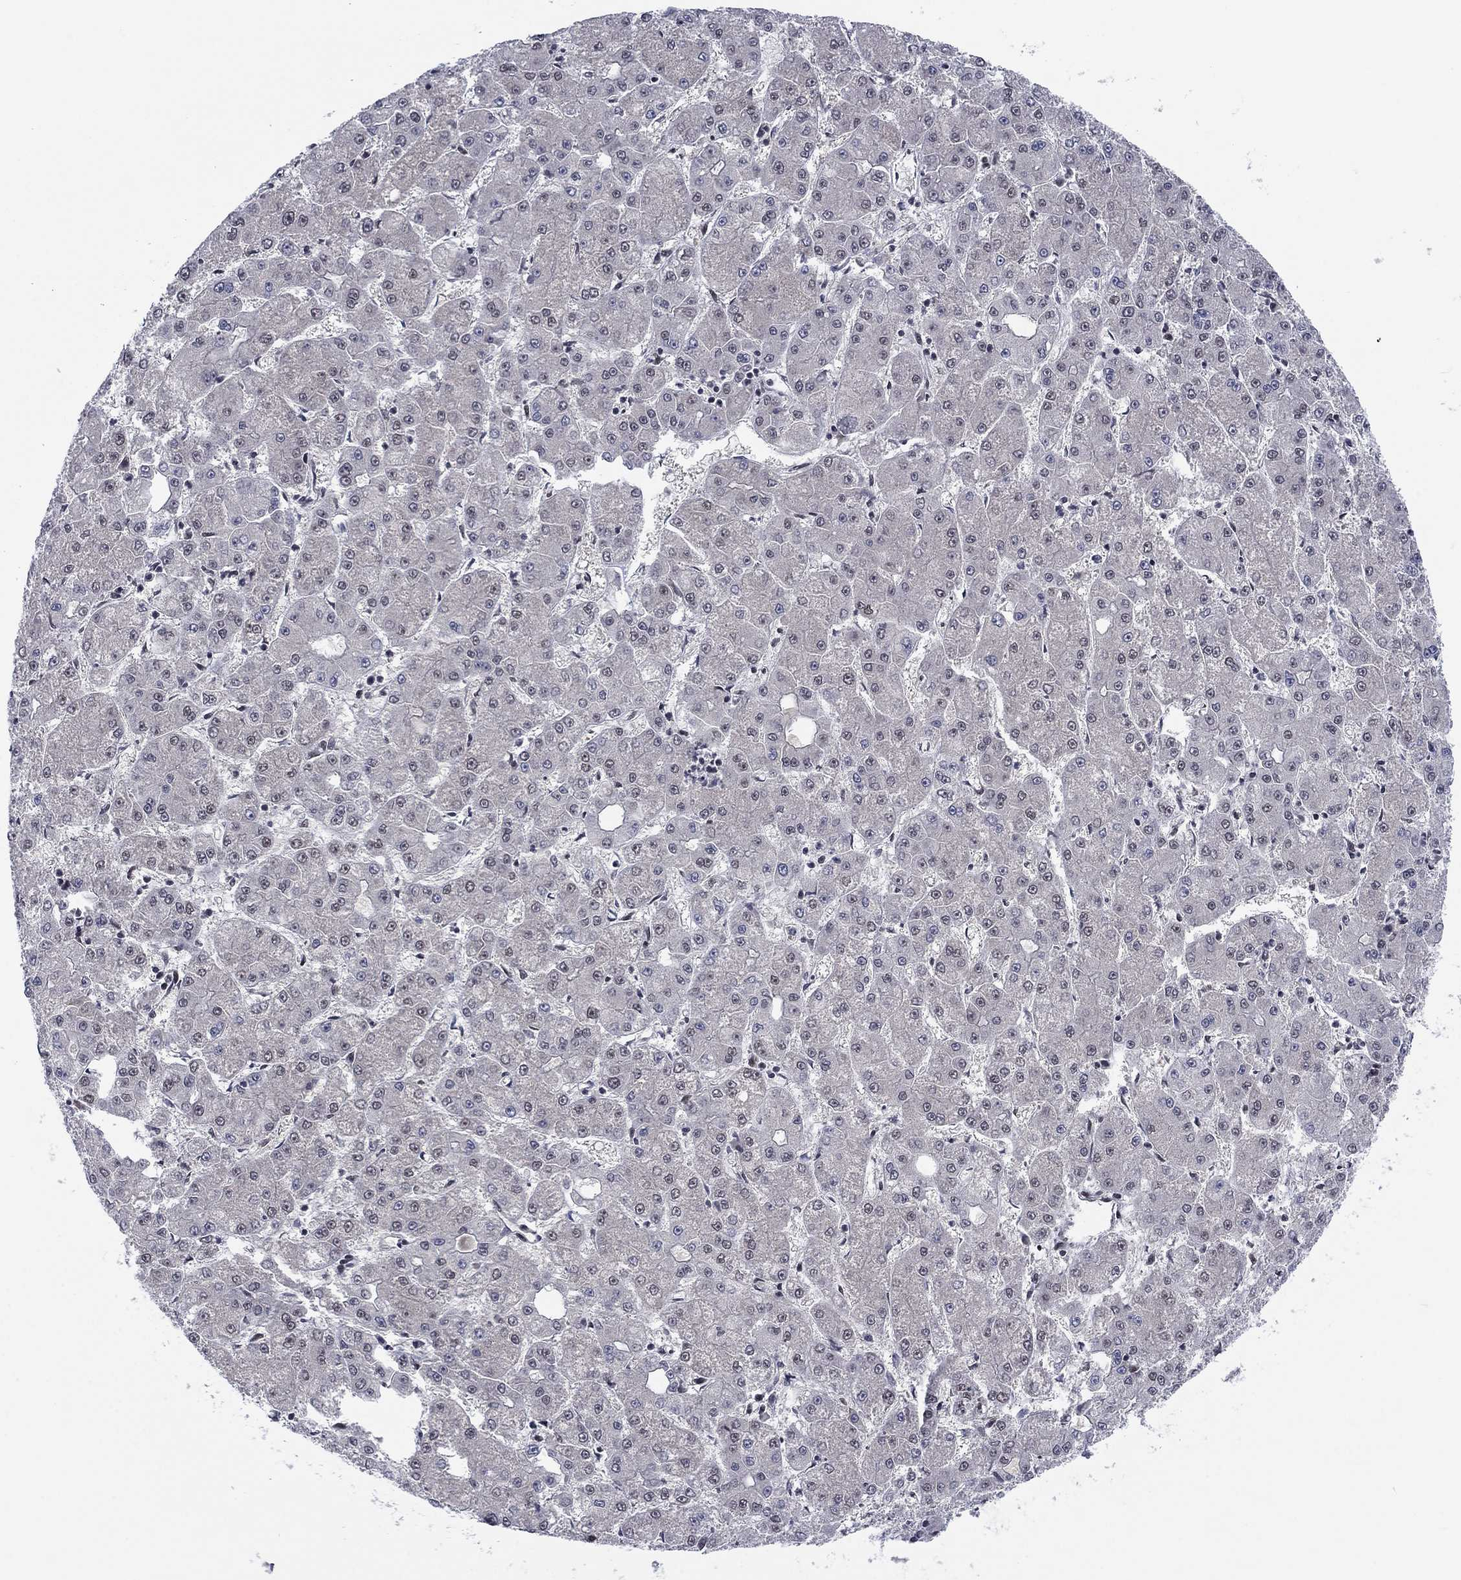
{"staining": {"intensity": "negative", "quantity": "none", "location": "none"}, "tissue": "liver cancer", "cell_type": "Tumor cells", "image_type": "cancer", "snomed": [{"axis": "morphology", "description": "Carcinoma, Hepatocellular, NOS"}, {"axis": "topography", "description": "Liver"}], "caption": "This histopathology image is of liver cancer stained with immunohistochemistry (IHC) to label a protein in brown with the nuclei are counter-stained blue. There is no expression in tumor cells.", "gene": "FYTTD1", "patient": {"sex": "male", "age": 73}}